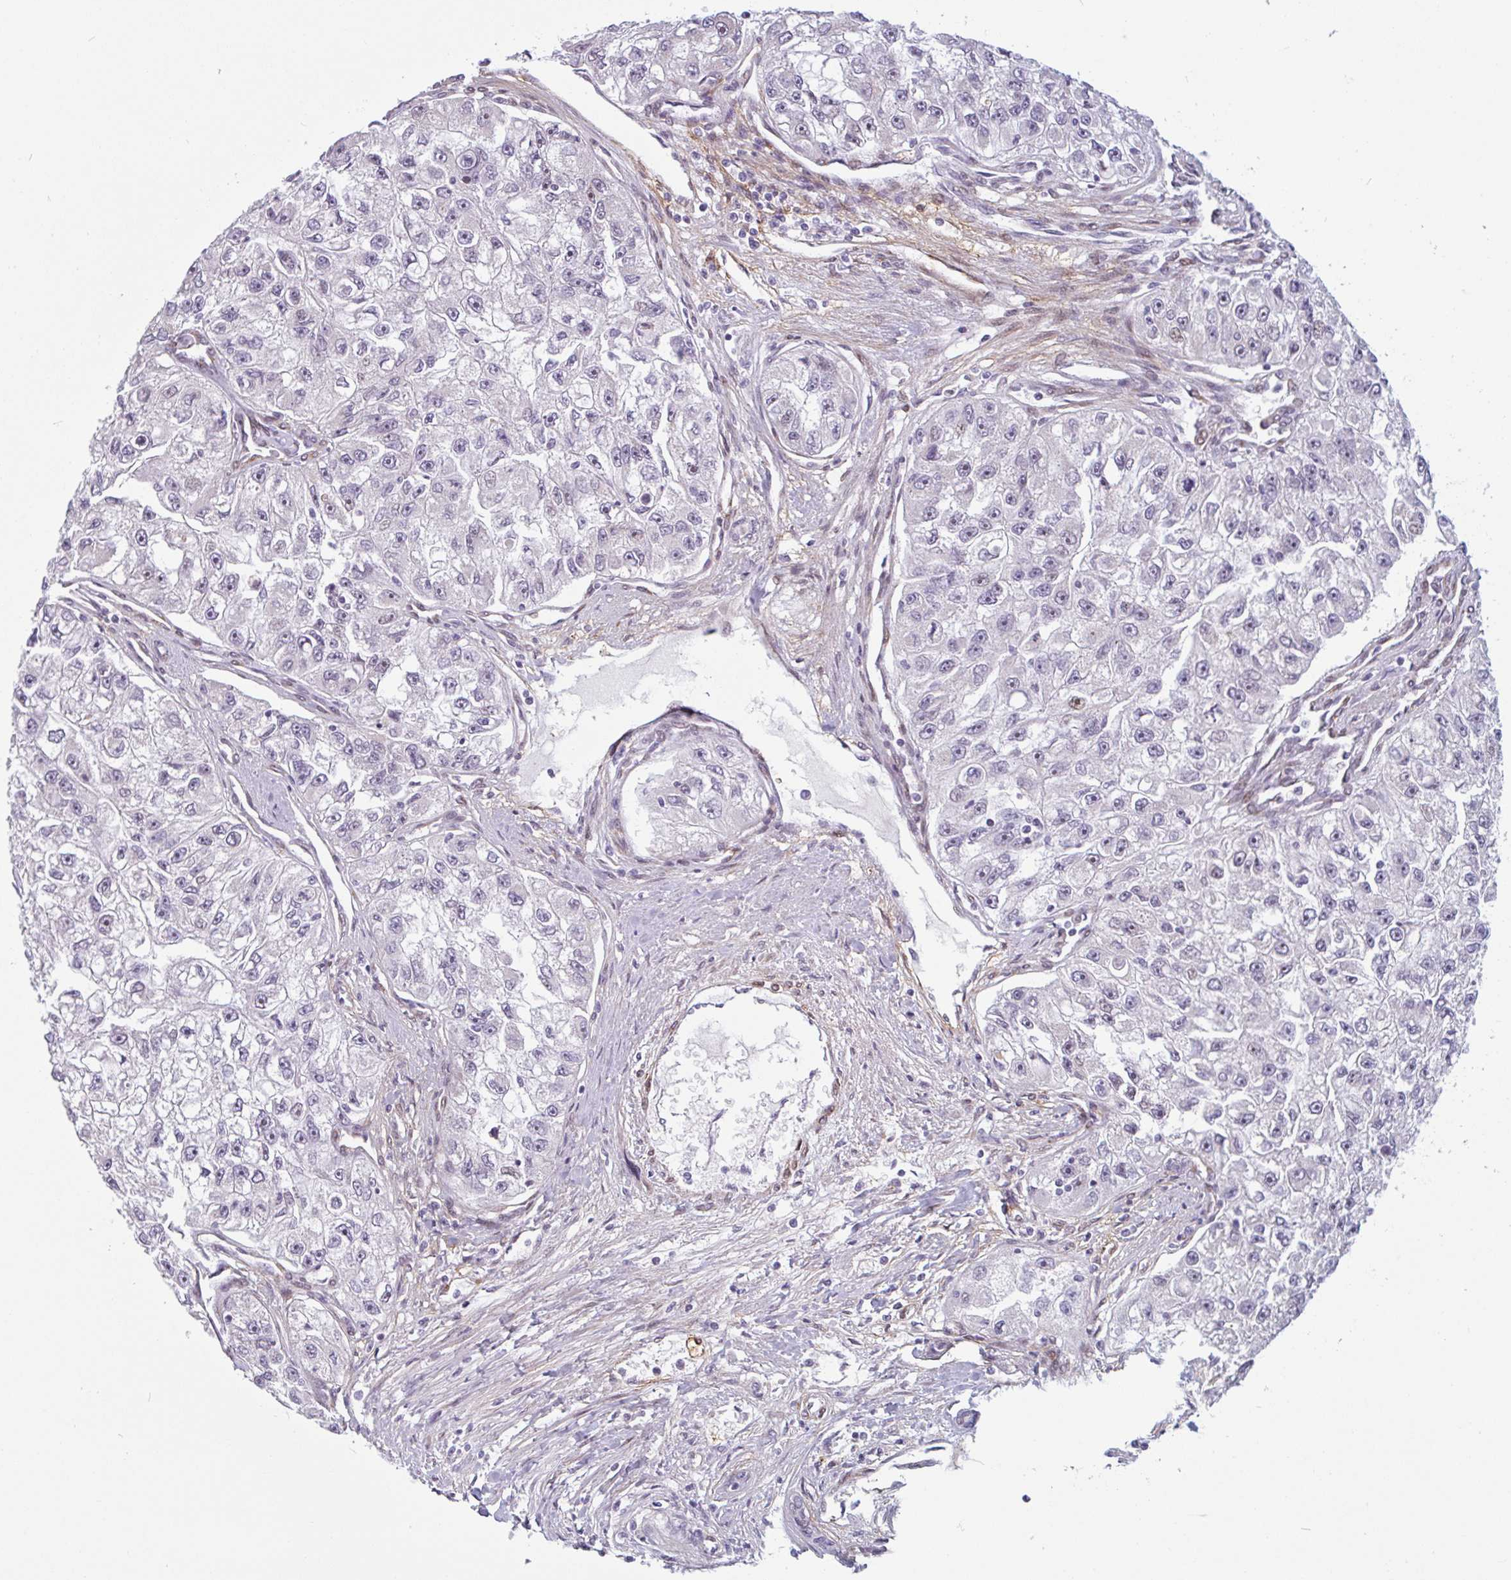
{"staining": {"intensity": "negative", "quantity": "none", "location": "none"}, "tissue": "renal cancer", "cell_type": "Tumor cells", "image_type": "cancer", "snomed": [{"axis": "morphology", "description": "Adenocarcinoma, NOS"}, {"axis": "topography", "description": "Kidney"}], "caption": "Adenocarcinoma (renal) stained for a protein using immunohistochemistry displays no positivity tumor cells.", "gene": "TMEM119", "patient": {"sex": "male", "age": 63}}